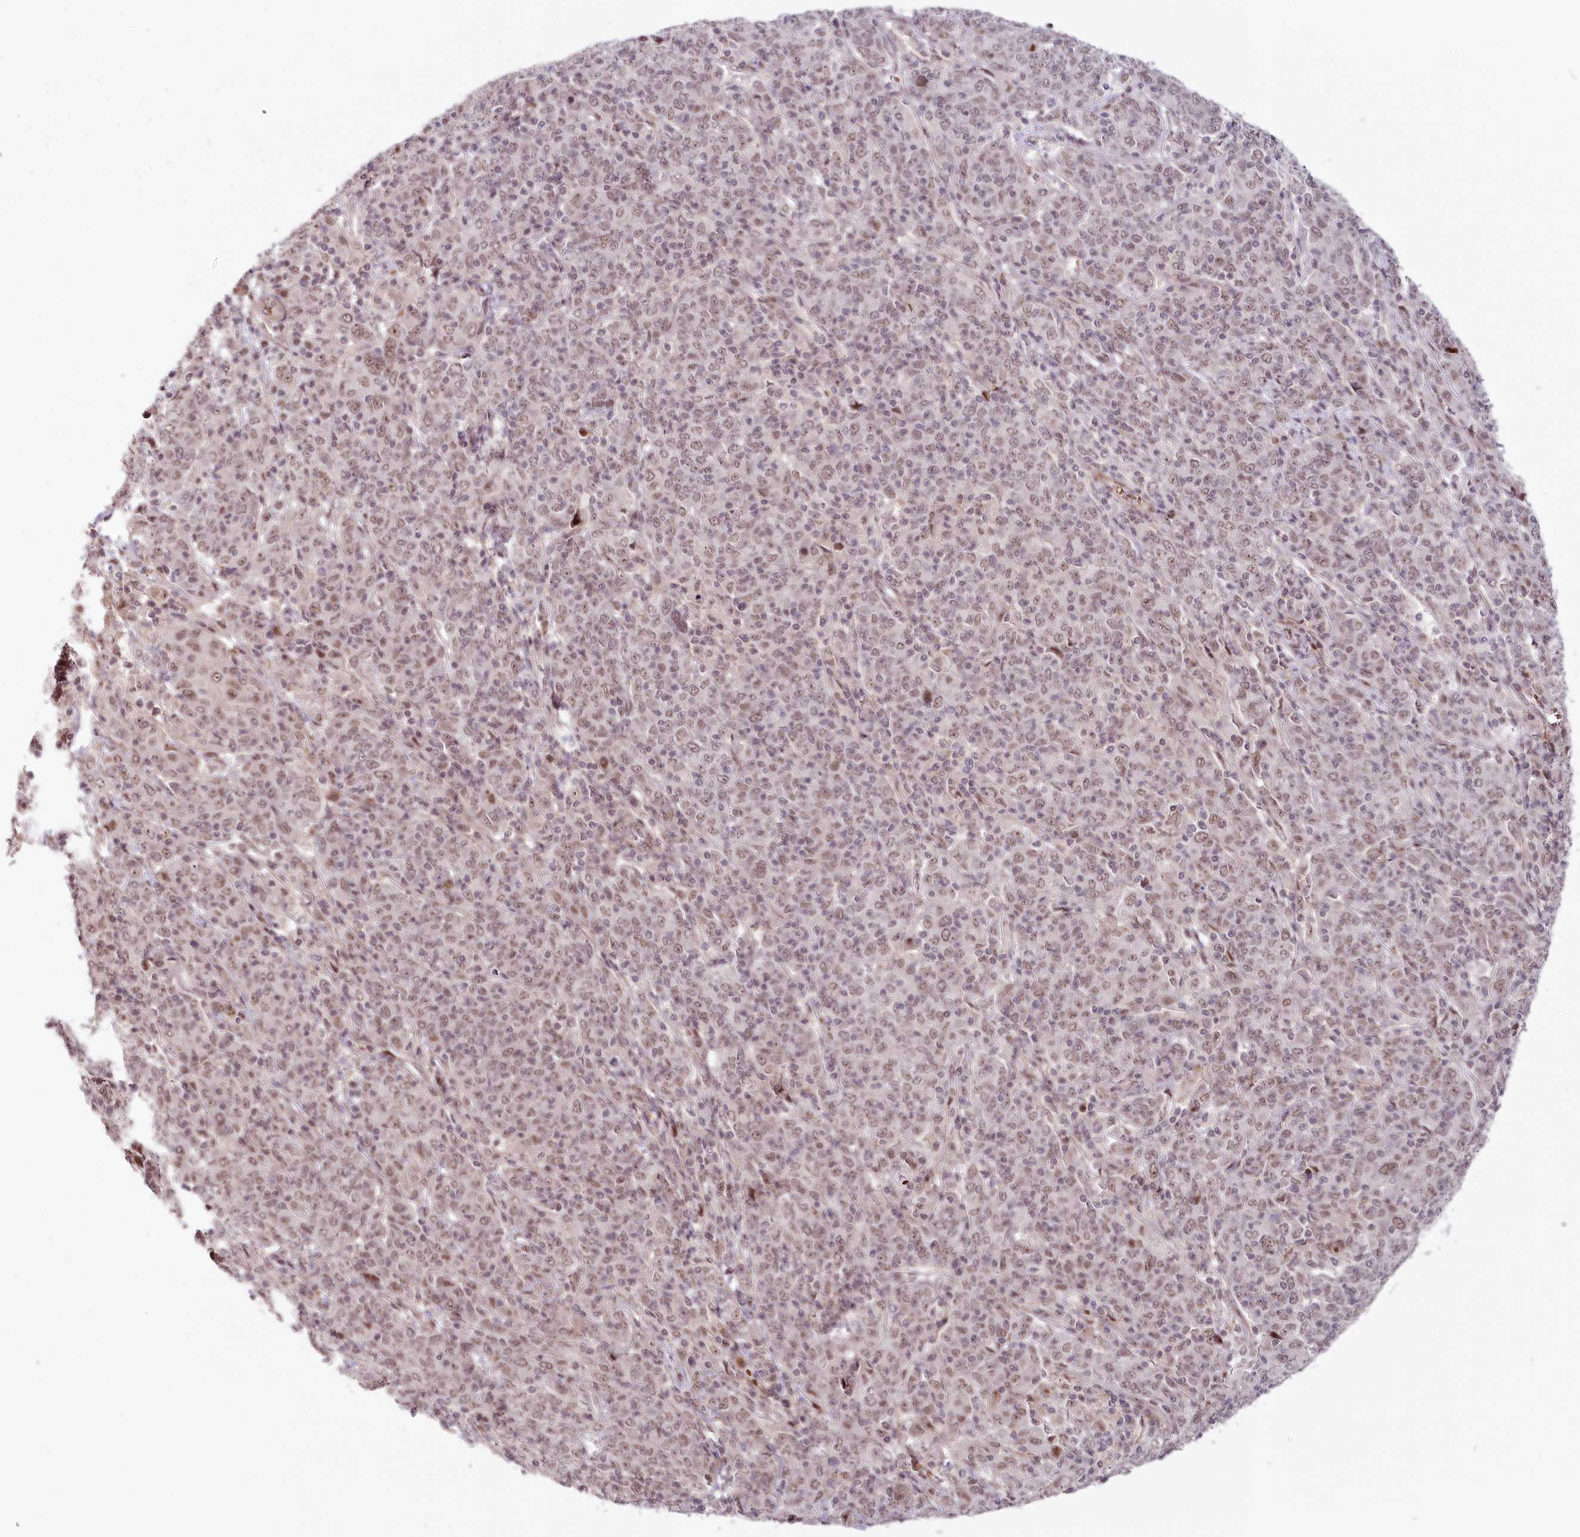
{"staining": {"intensity": "weak", "quantity": ">75%", "location": "nuclear"}, "tissue": "cervical cancer", "cell_type": "Tumor cells", "image_type": "cancer", "snomed": [{"axis": "morphology", "description": "Squamous cell carcinoma, NOS"}, {"axis": "topography", "description": "Cervix"}], "caption": "This micrograph displays IHC staining of human cervical cancer, with low weak nuclear positivity in approximately >75% of tumor cells.", "gene": "FAM204A", "patient": {"sex": "female", "age": 67}}